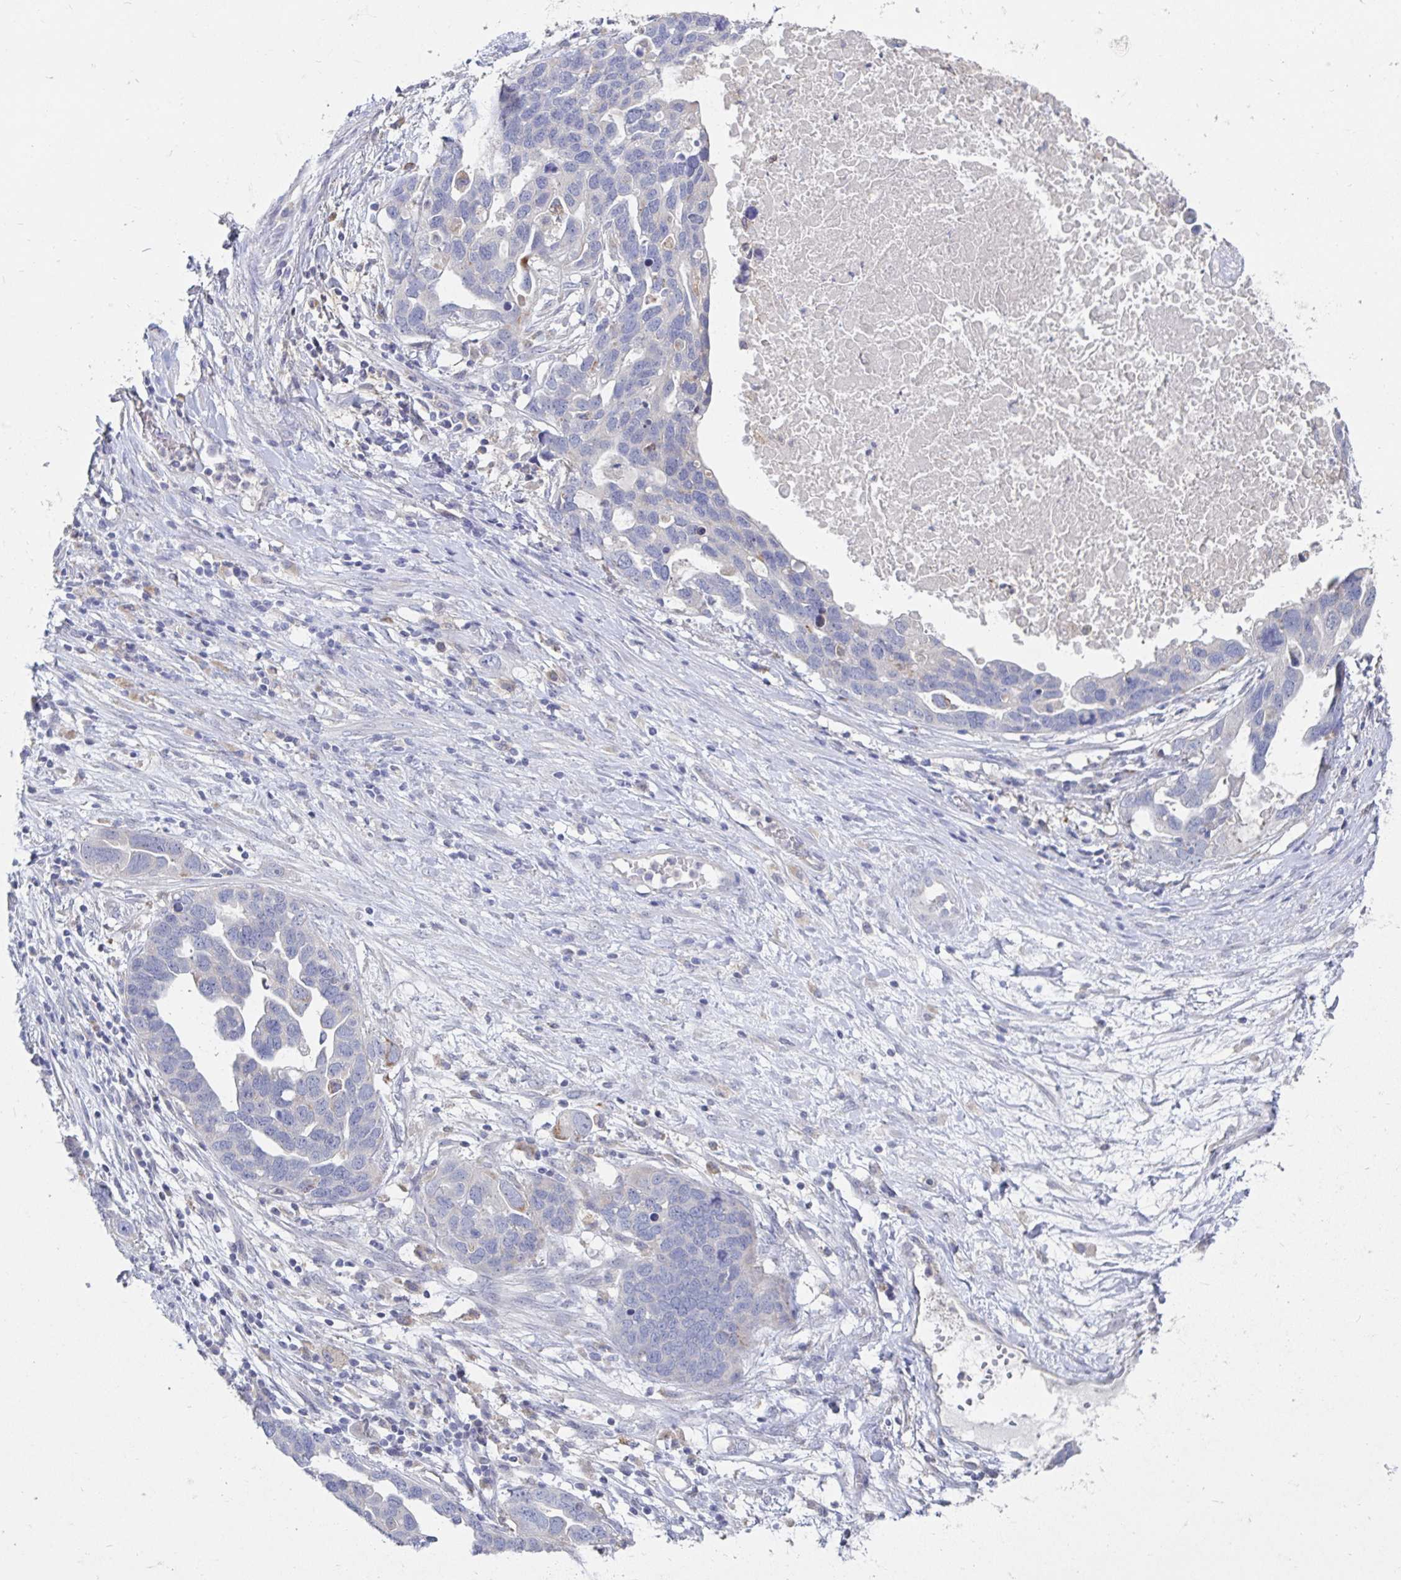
{"staining": {"intensity": "negative", "quantity": "none", "location": "none"}, "tissue": "ovarian cancer", "cell_type": "Tumor cells", "image_type": "cancer", "snomed": [{"axis": "morphology", "description": "Cystadenocarcinoma, serous, NOS"}, {"axis": "topography", "description": "Ovary"}], "caption": "IHC image of neoplastic tissue: human ovarian serous cystadenocarcinoma stained with DAB exhibits no significant protein staining in tumor cells.", "gene": "SPPL3", "patient": {"sex": "female", "age": 54}}